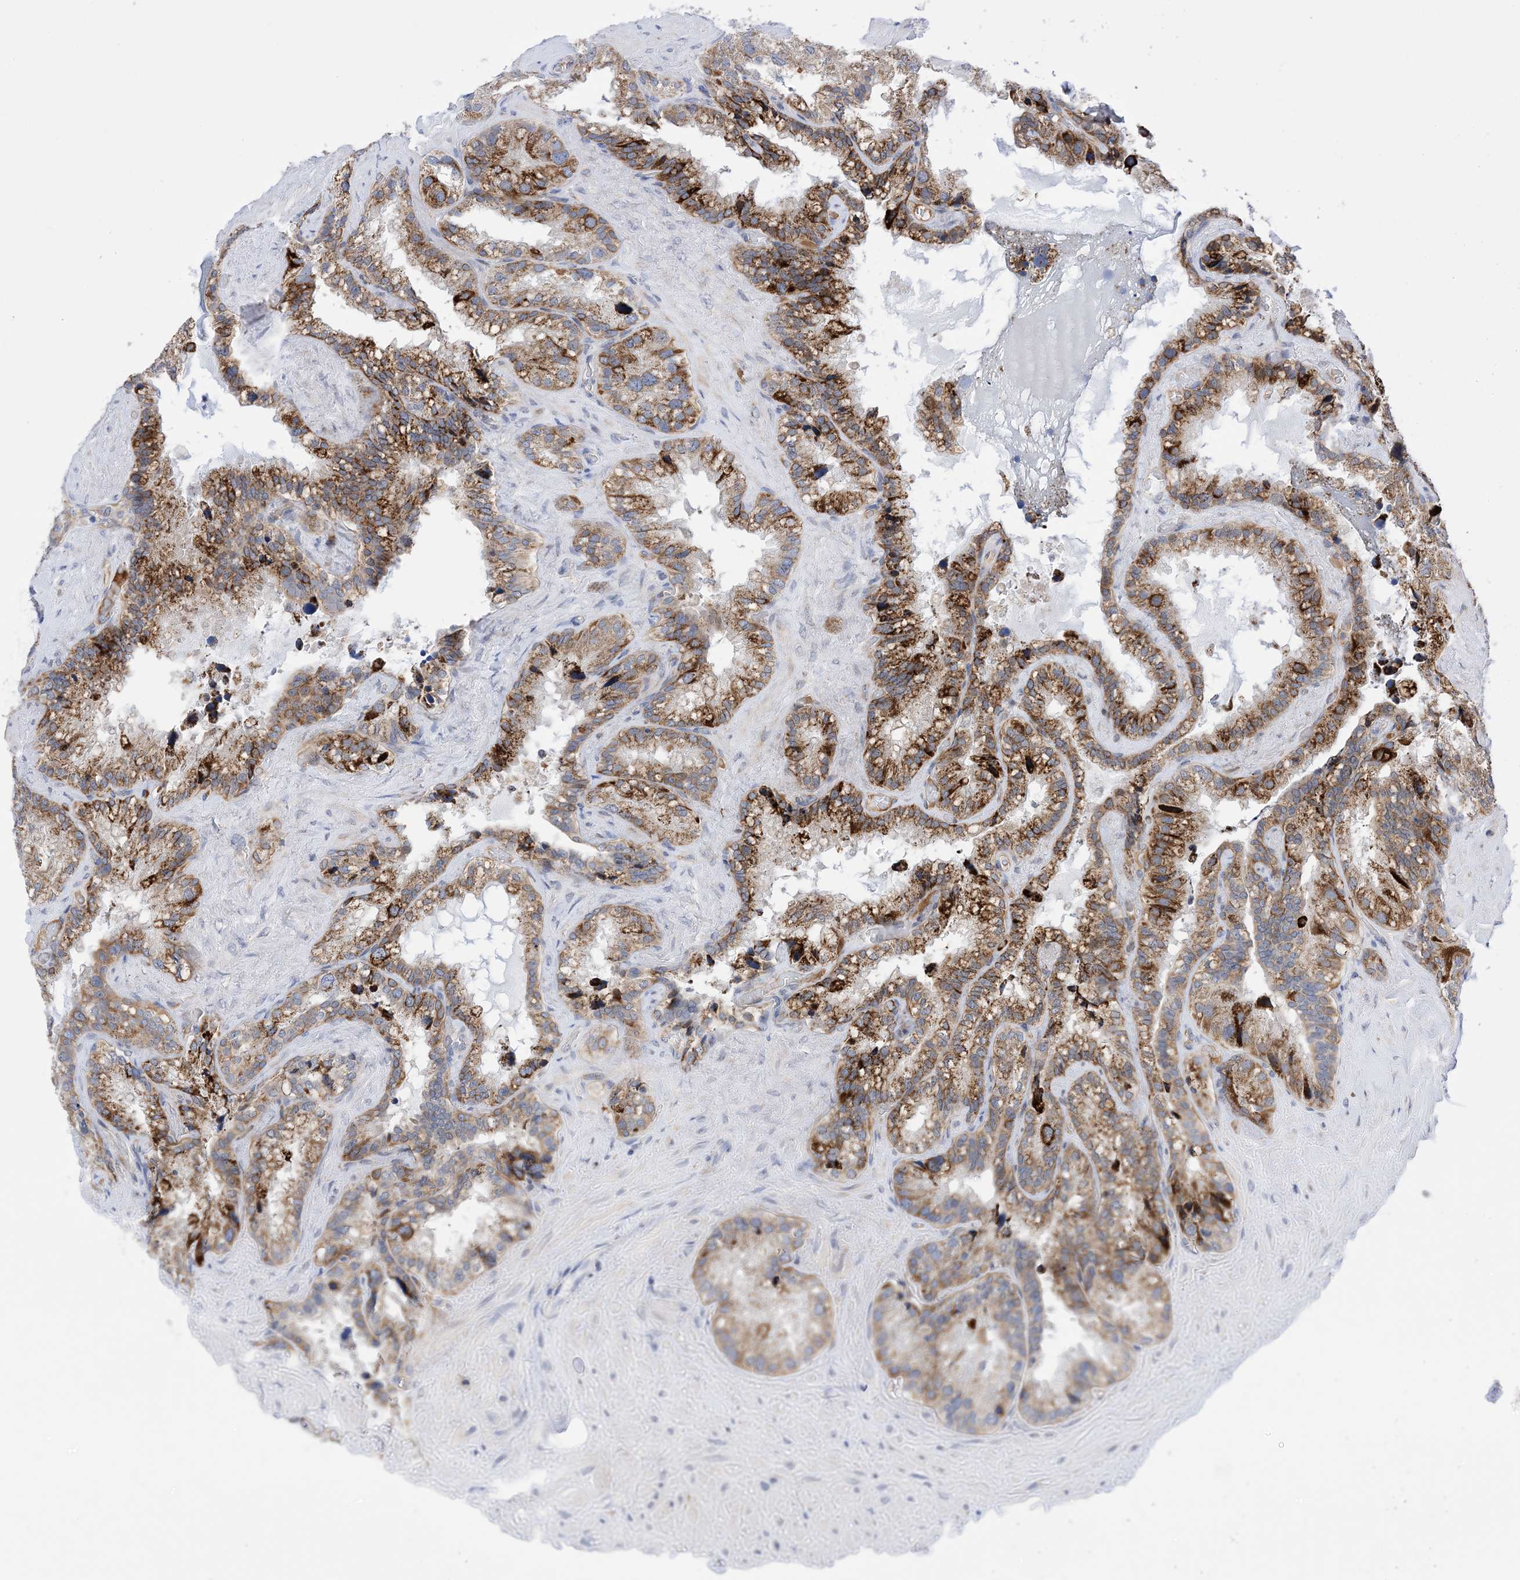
{"staining": {"intensity": "moderate", "quantity": "25%-75%", "location": "cytoplasmic/membranous"}, "tissue": "seminal vesicle", "cell_type": "Glandular cells", "image_type": "normal", "snomed": [{"axis": "morphology", "description": "Normal tissue, NOS"}, {"axis": "topography", "description": "Prostate"}, {"axis": "topography", "description": "Seminal veicle"}], "caption": "Immunohistochemistry (IHC) (DAB (3,3'-diaminobenzidine)) staining of unremarkable human seminal vesicle shows moderate cytoplasmic/membranous protein staining in about 25%-75% of glandular cells.", "gene": "PLK4", "patient": {"sex": "male", "age": 68}}